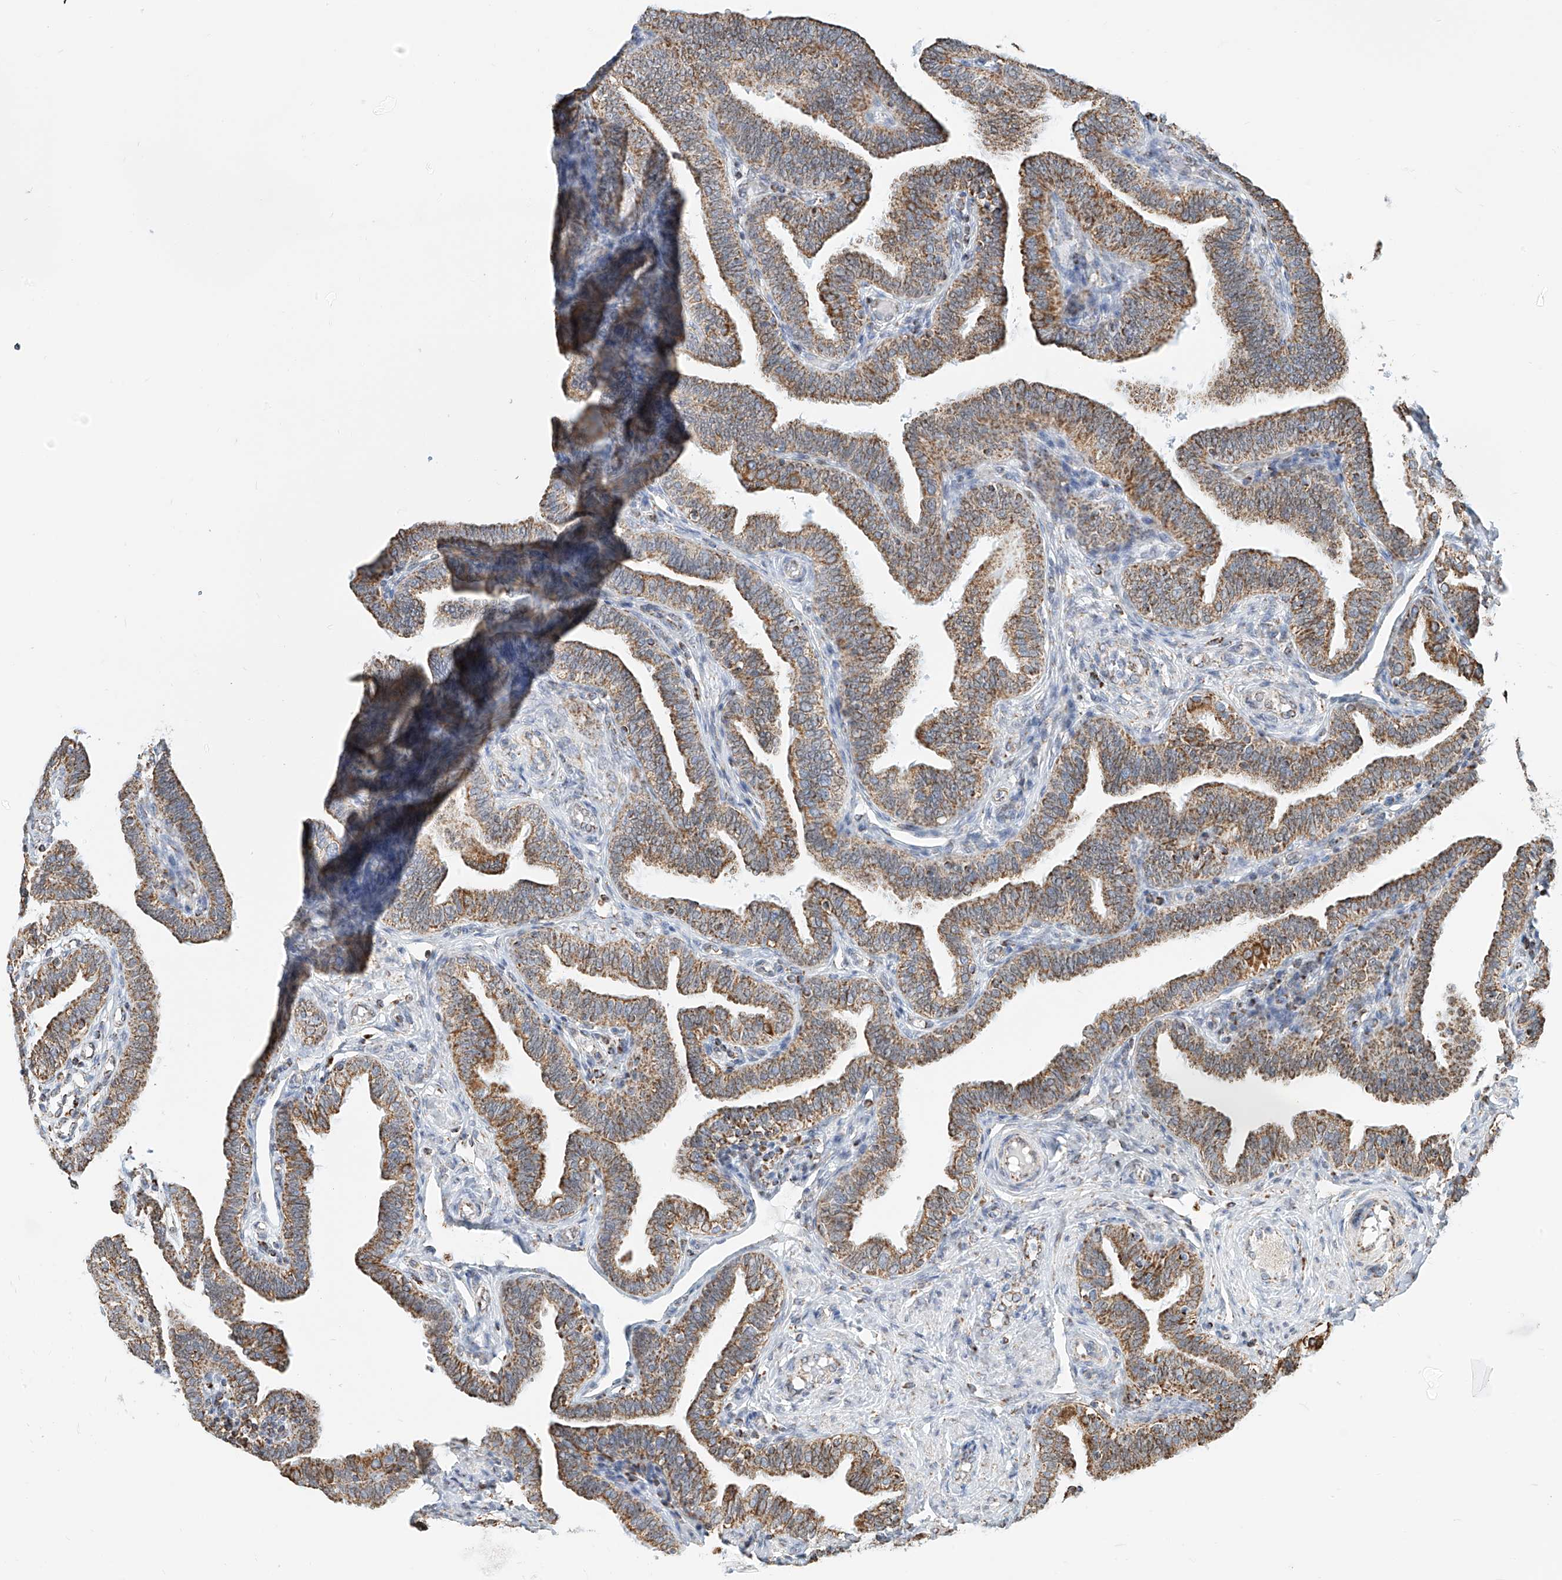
{"staining": {"intensity": "moderate", "quantity": ">75%", "location": "cytoplasmic/membranous"}, "tissue": "fallopian tube", "cell_type": "Glandular cells", "image_type": "normal", "snomed": [{"axis": "morphology", "description": "Normal tissue, NOS"}, {"axis": "topography", "description": "Fallopian tube"}], "caption": "Glandular cells display medium levels of moderate cytoplasmic/membranous positivity in approximately >75% of cells in benign fallopian tube.", "gene": "NALCN", "patient": {"sex": "female", "age": 39}}